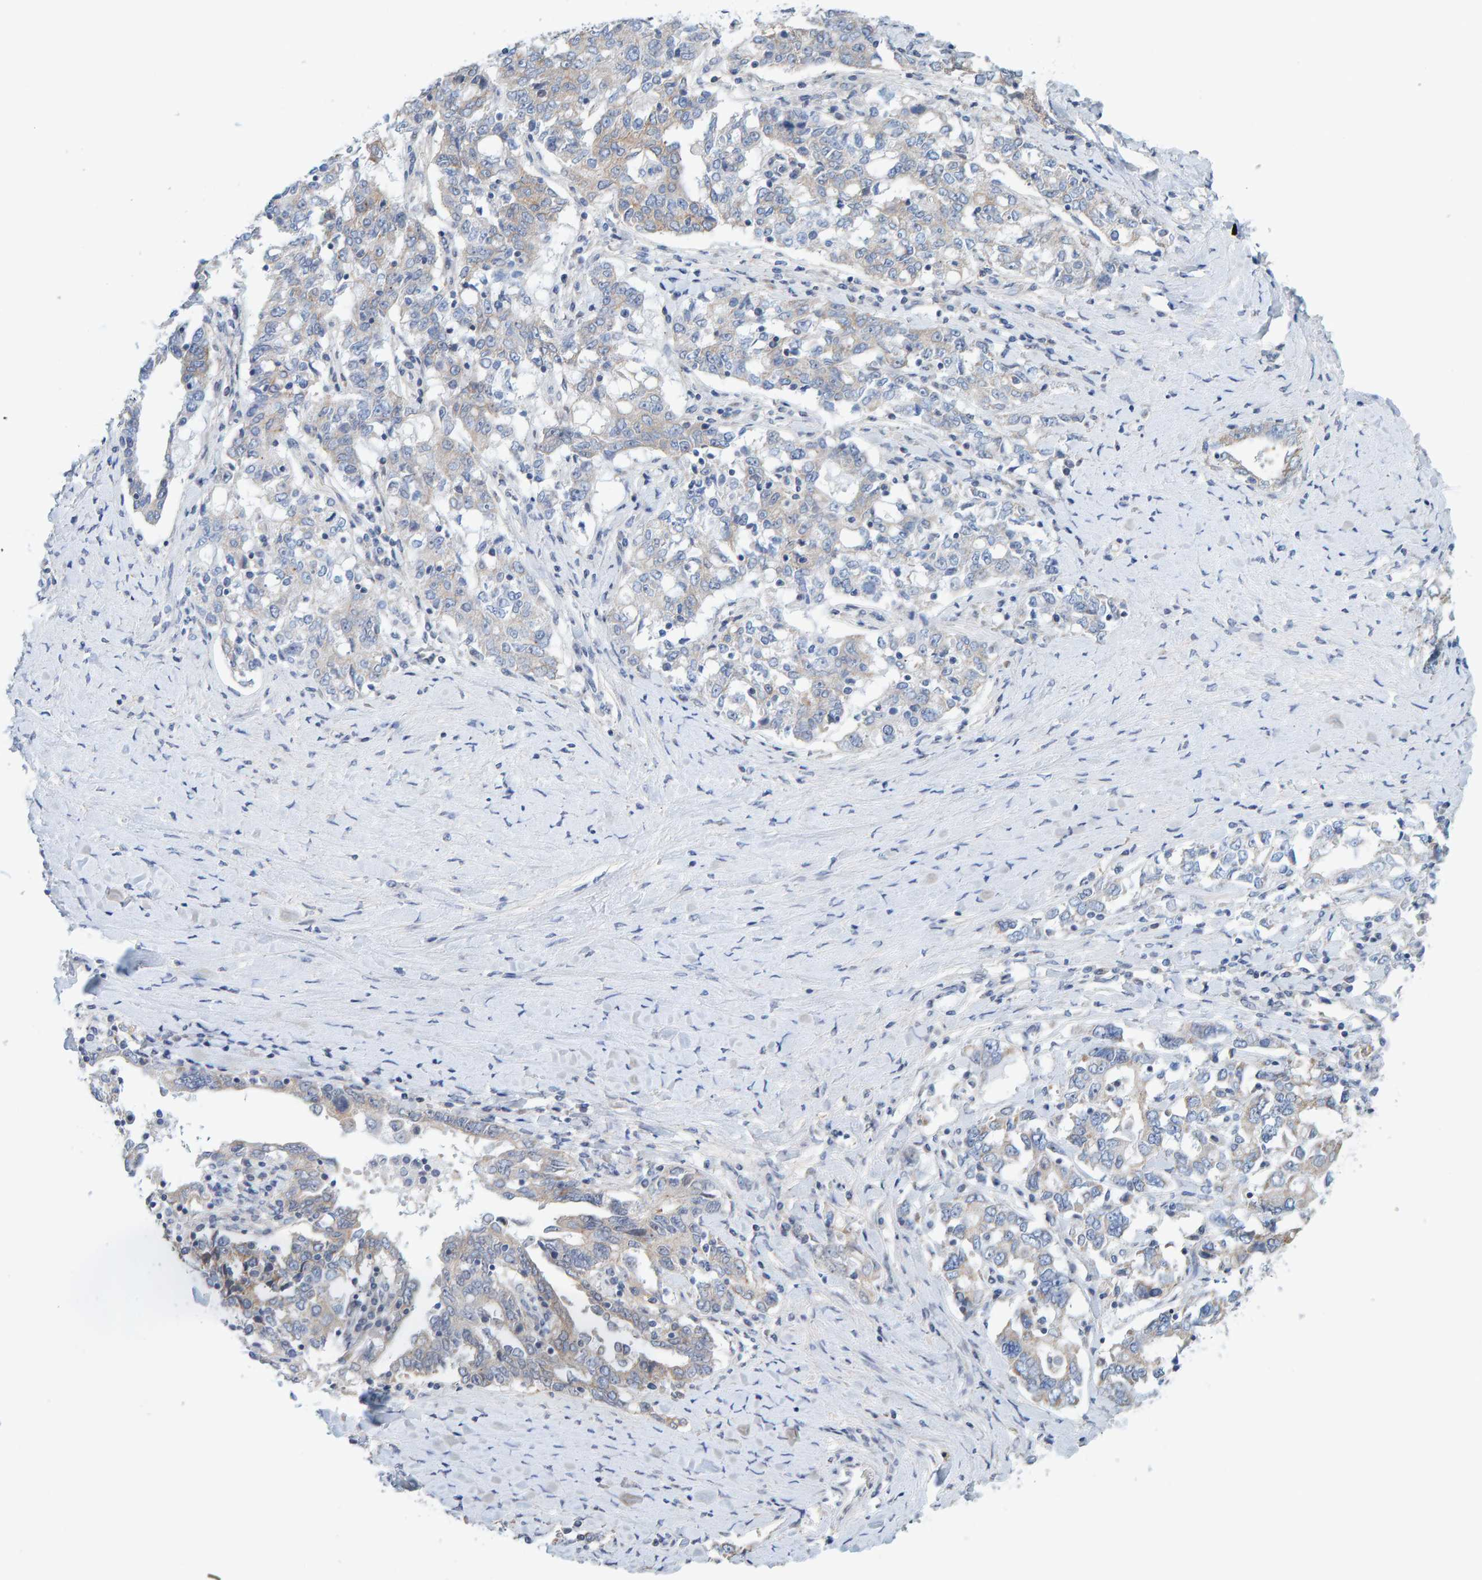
{"staining": {"intensity": "moderate", "quantity": "<25%", "location": "cytoplasmic/membranous"}, "tissue": "ovarian cancer", "cell_type": "Tumor cells", "image_type": "cancer", "snomed": [{"axis": "morphology", "description": "Carcinoma, endometroid"}, {"axis": "topography", "description": "Ovary"}], "caption": "Moderate cytoplasmic/membranous expression for a protein is identified in approximately <25% of tumor cells of ovarian cancer (endometroid carcinoma) using IHC.", "gene": "RGP1", "patient": {"sex": "female", "age": 62}}